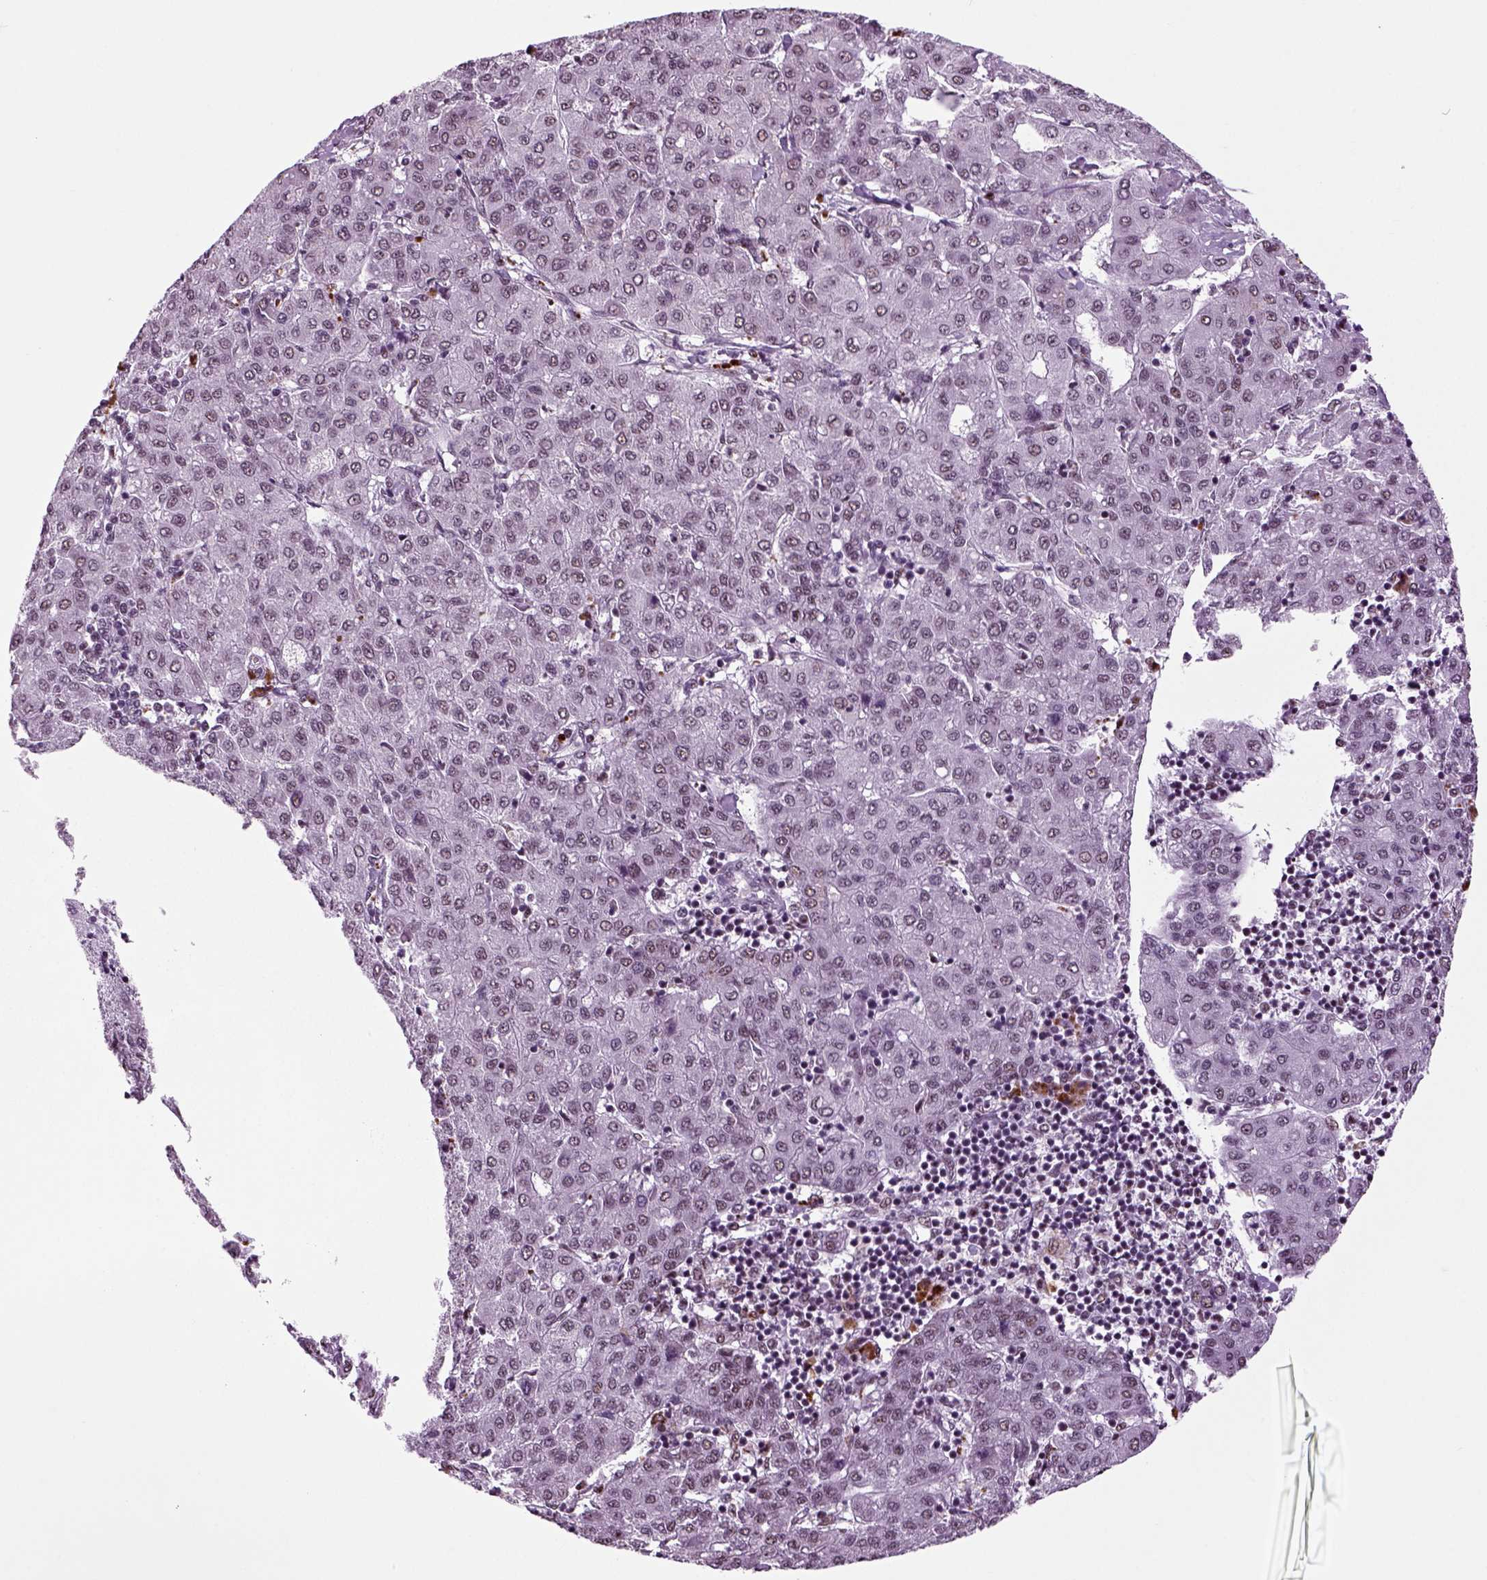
{"staining": {"intensity": "negative", "quantity": "none", "location": "none"}, "tissue": "liver cancer", "cell_type": "Tumor cells", "image_type": "cancer", "snomed": [{"axis": "morphology", "description": "Carcinoma, Hepatocellular, NOS"}, {"axis": "topography", "description": "Liver"}], "caption": "High power microscopy photomicrograph of an immunohistochemistry (IHC) histopathology image of liver hepatocellular carcinoma, revealing no significant positivity in tumor cells. Brightfield microscopy of IHC stained with DAB (brown) and hematoxylin (blue), captured at high magnification.", "gene": "RCOR3", "patient": {"sex": "male", "age": 65}}